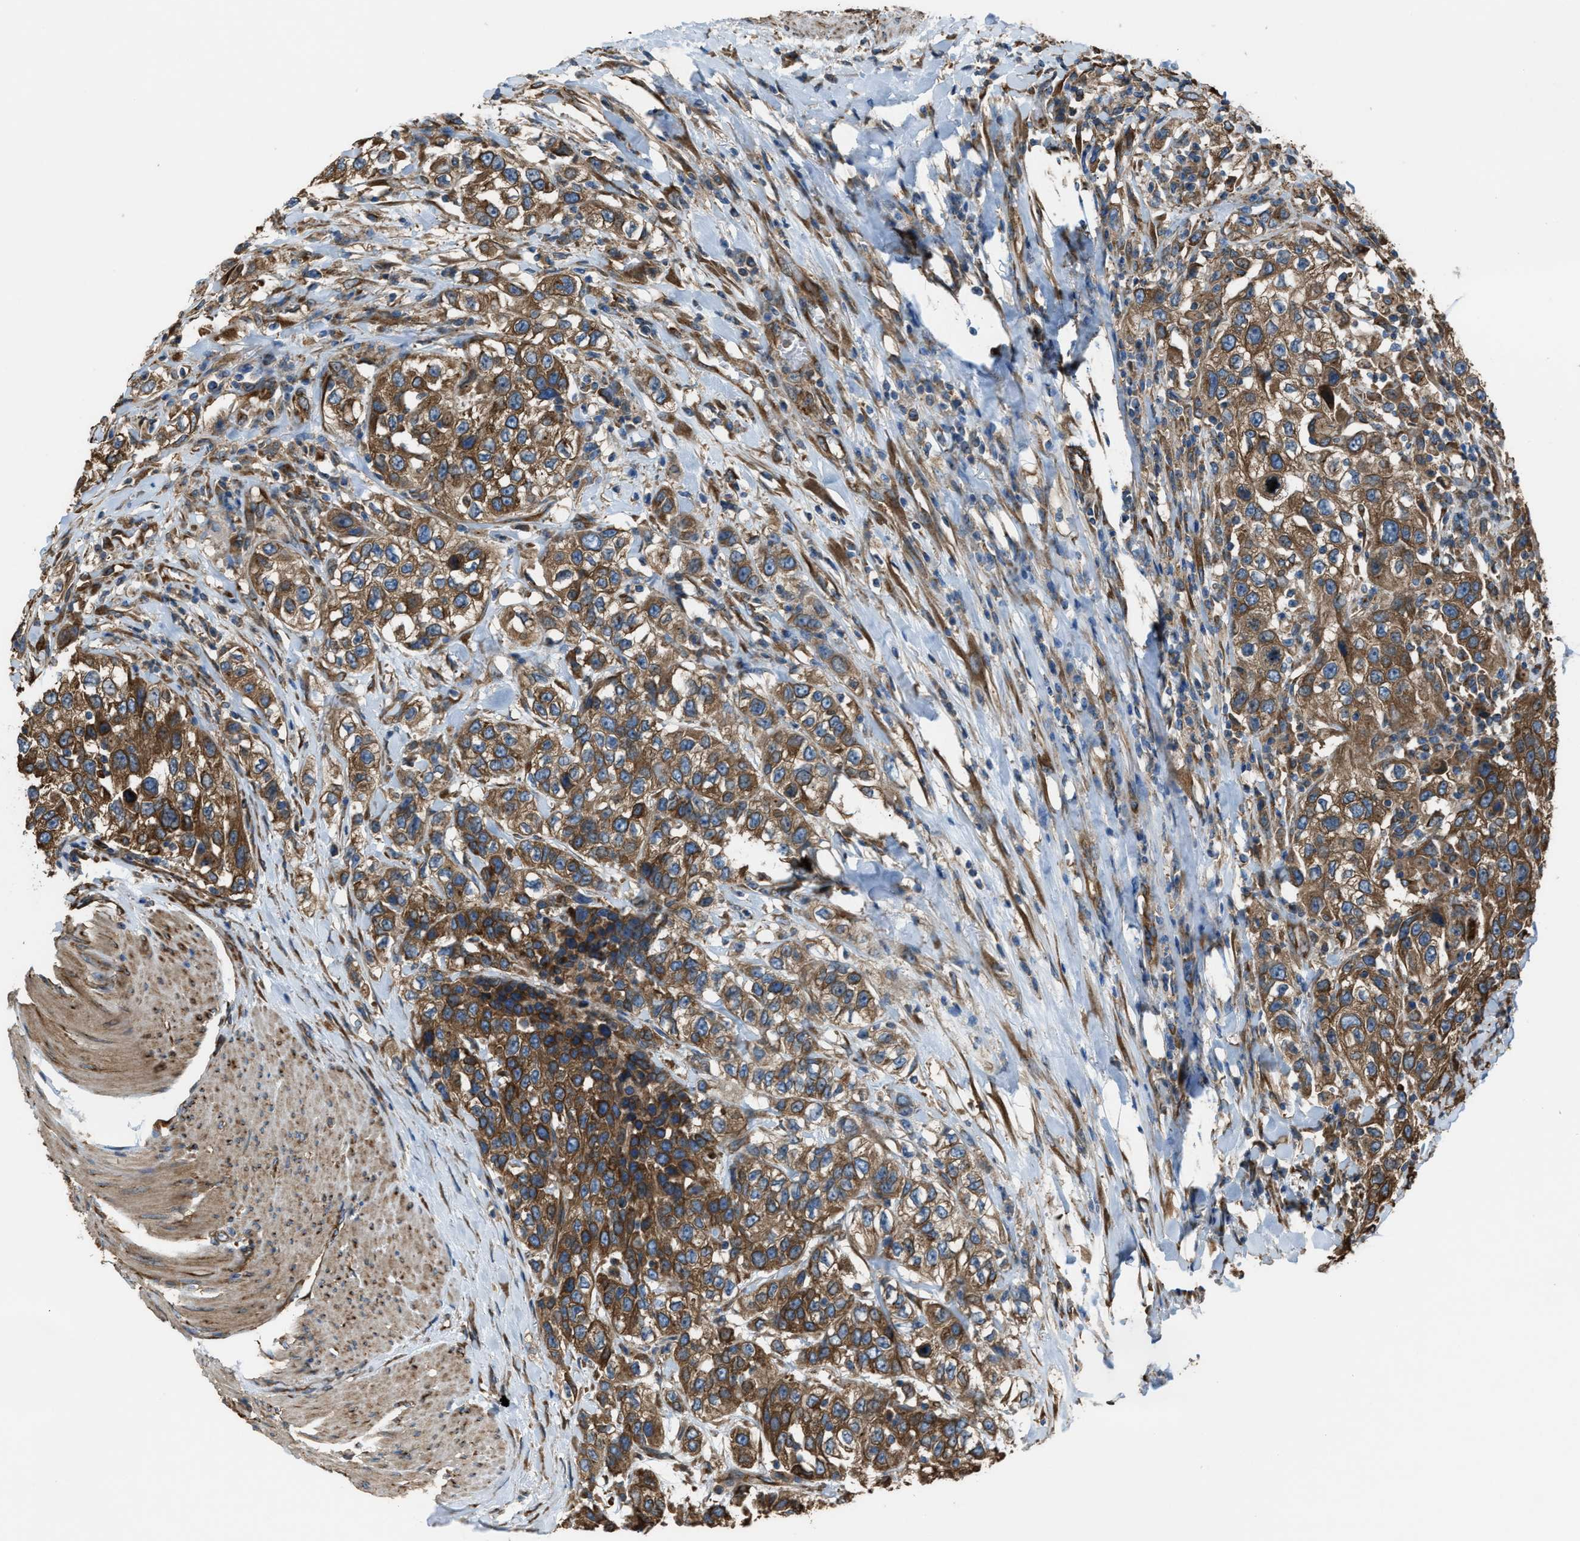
{"staining": {"intensity": "strong", "quantity": ">75%", "location": "cytoplasmic/membranous"}, "tissue": "urothelial cancer", "cell_type": "Tumor cells", "image_type": "cancer", "snomed": [{"axis": "morphology", "description": "Urothelial carcinoma, High grade"}, {"axis": "topography", "description": "Urinary bladder"}], "caption": "Strong cytoplasmic/membranous protein positivity is present in about >75% of tumor cells in urothelial cancer.", "gene": "TRPC1", "patient": {"sex": "female", "age": 80}}